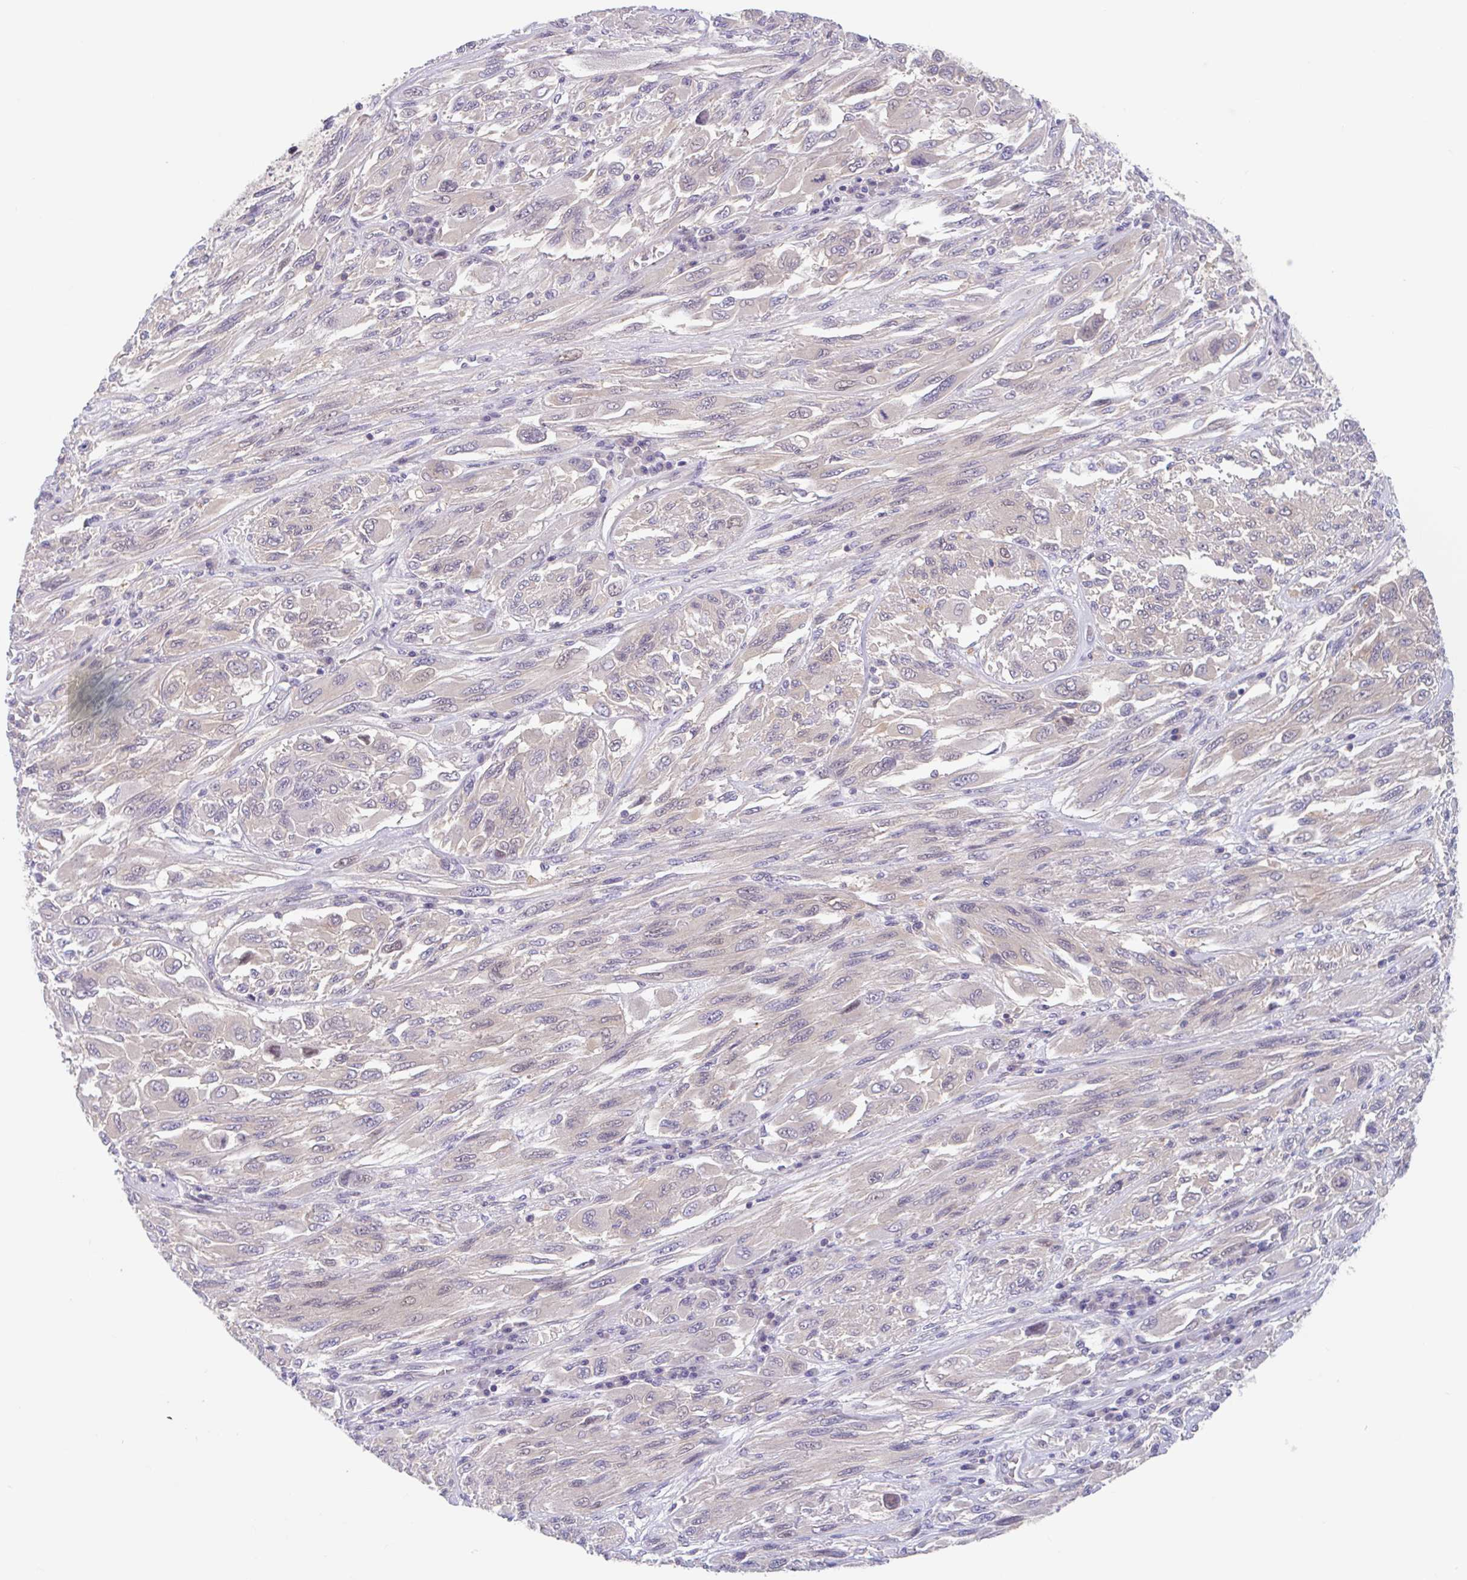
{"staining": {"intensity": "negative", "quantity": "none", "location": "none"}, "tissue": "melanoma", "cell_type": "Tumor cells", "image_type": "cancer", "snomed": [{"axis": "morphology", "description": "Malignant melanoma, NOS"}, {"axis": "topography", "description": "Skin"}], "caption": "This is a histopathology image of immunohistochemistry (IHC) staining of malignant melanoma, which shows no positivity in tumor cells.", "gene": "TMEM86A", "patient": {"sex": "female", "age": 91}}